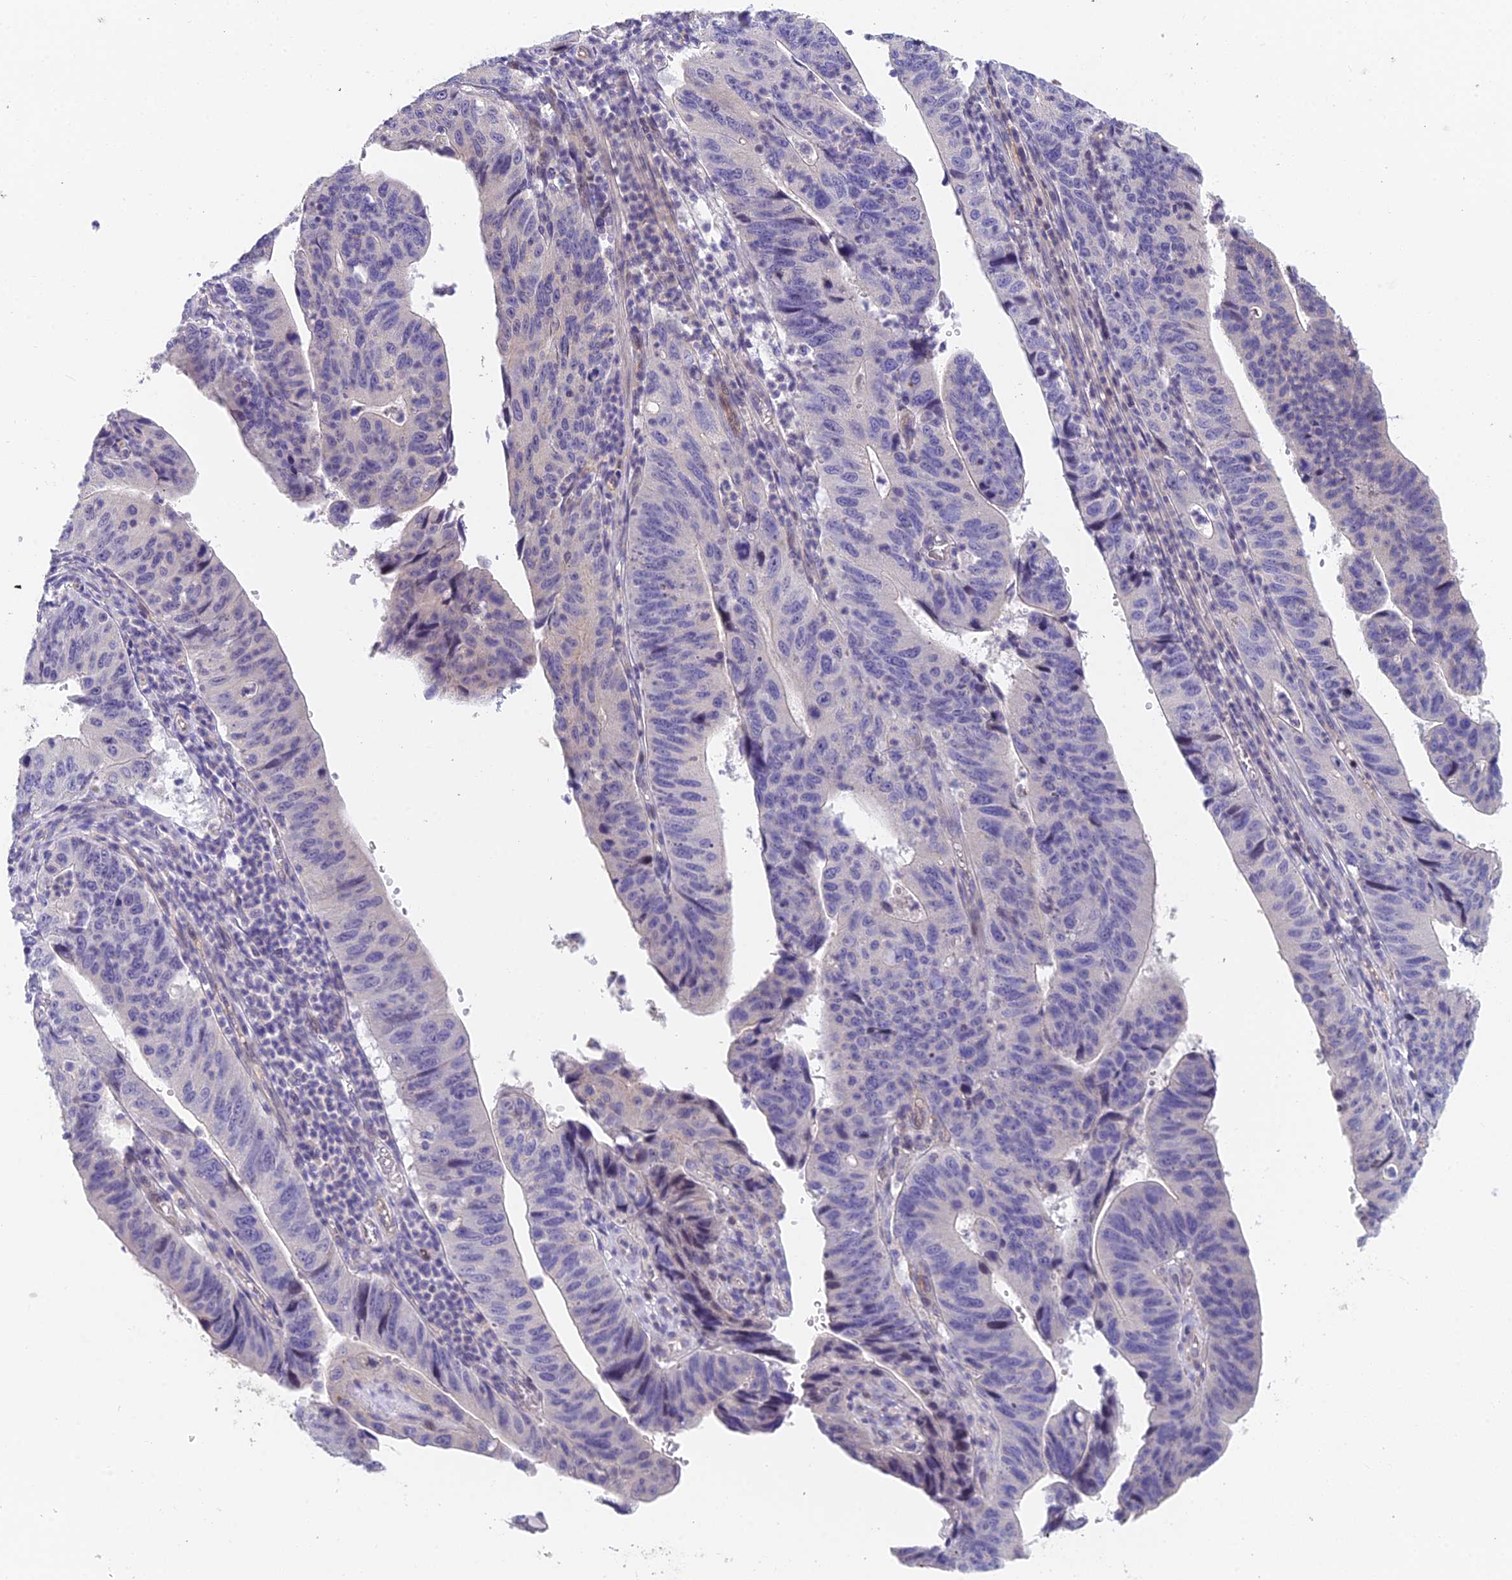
{"staining": {"intensity": "negative", "quantity": "none", "location": "none"}, "tissue": "stomach cancer", "cell_type": "Tumor cells", "image_type": "cancer", "snomed": [{"axis": "morphology", "description": "Adenocarcinoma, NOS"}, {"axis": "topography", "description": "Stomach"}], "caption": "The micrograph exhibits no significant expression in tumor cells of adenocarcinoma (stomach). (DAB IHC visualized using brightfield microscopy, high magnification).", "gene": "ADAMTS13", "patient": {"sex": "male", "age": 59}}